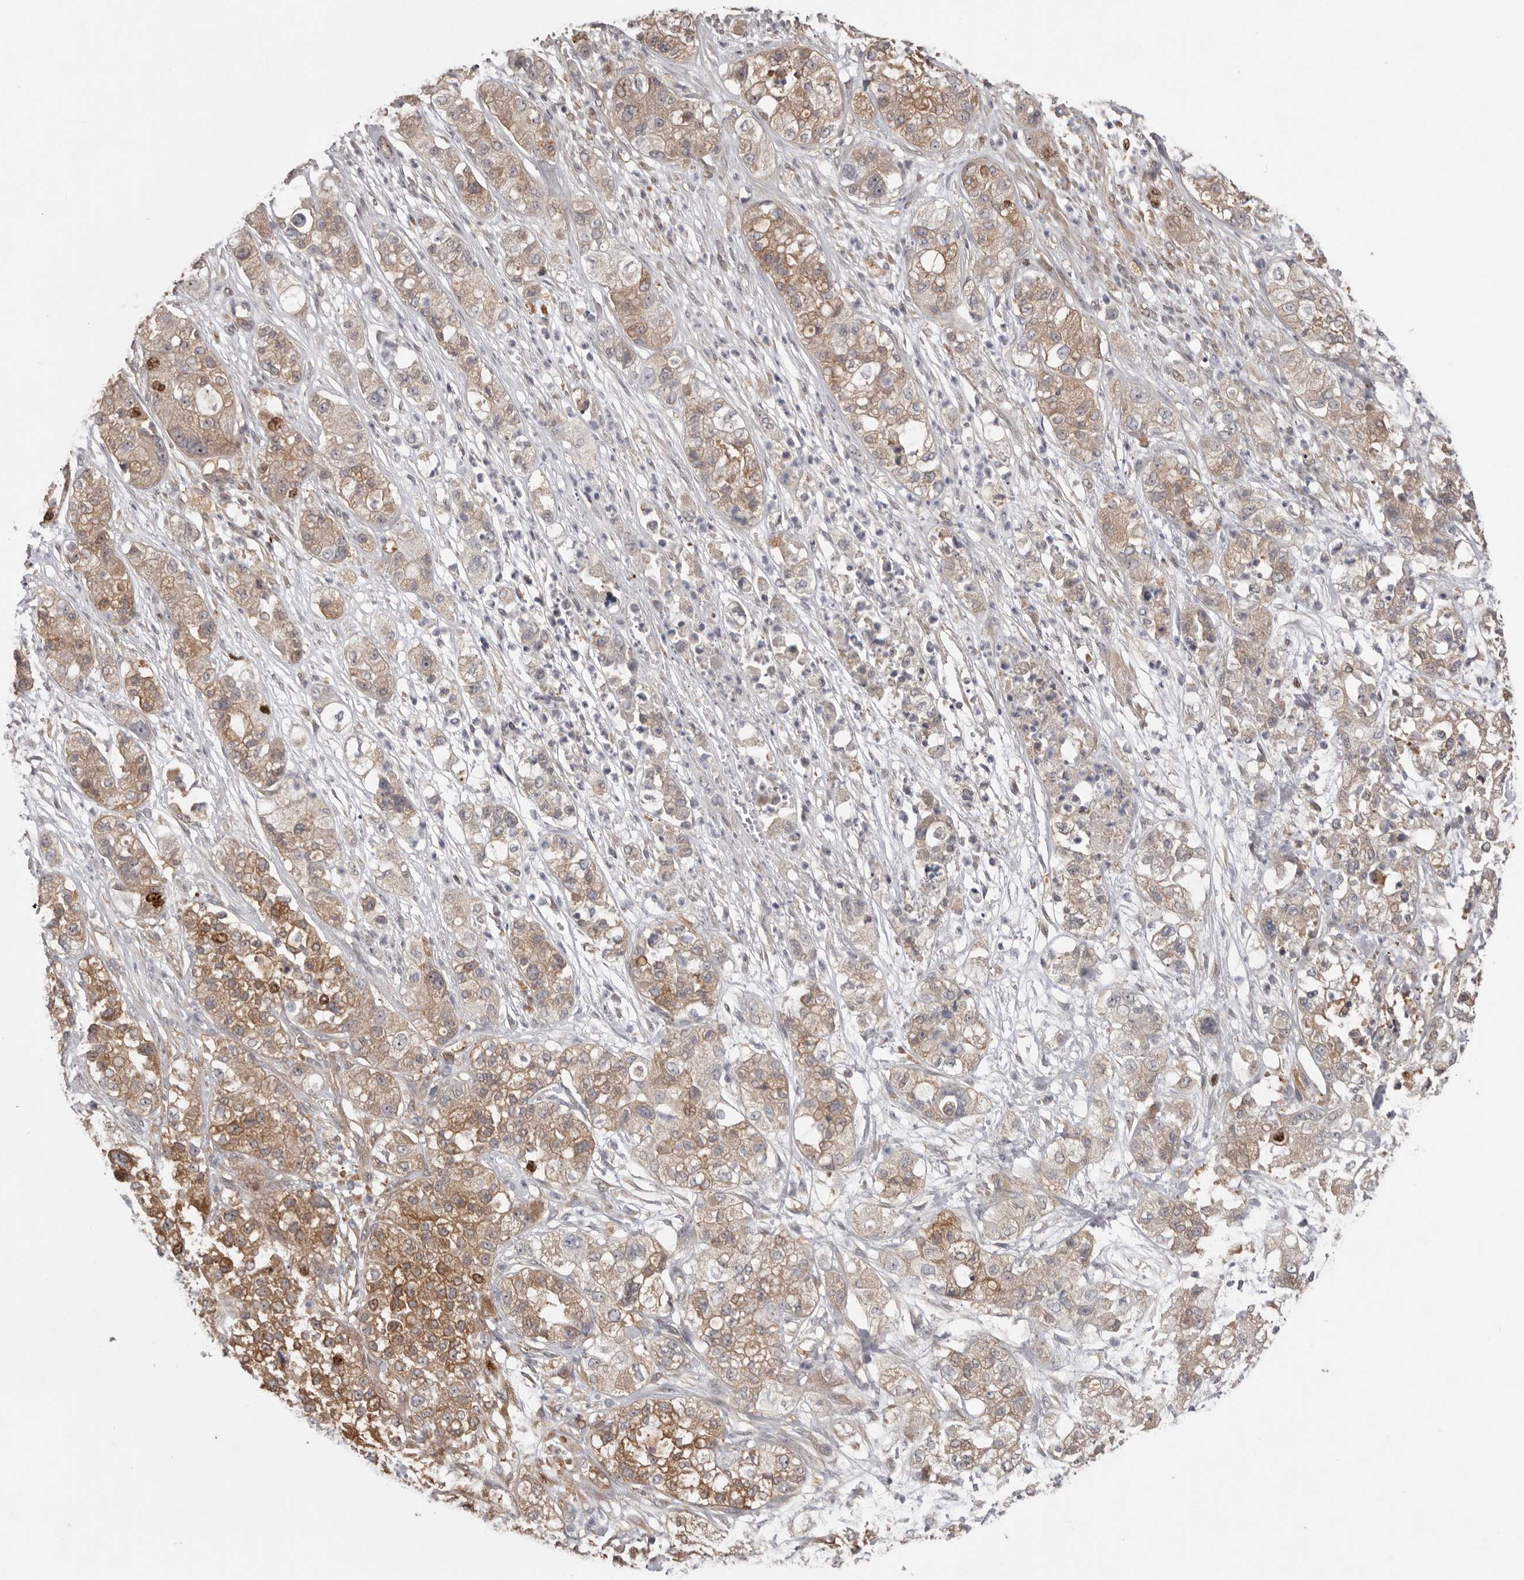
{"staining": {"intensity": "moderate", "quantity": "25%-75%", "location": "cytoplasmic/membranous,nuclear"}, "tissue": "pancreatic cancer", "cell_type": "Tumor cells", "image_type": "cancer", "snomed": [{"axis": "morphology", "description": "Adenocarcinoma, NOS"}, {"axis": "topography", "description": "Pancreas"}], "caption": "This photomicrograph displays pancreatic adenocarcinoma stained with immunohistochemistry (IHC) to label a protein in brown. The cytoplasmic/membranous and nuclear of tumor cells show moderate positivity for the protein. Nuclei are counter-stained blue.", "gene": "CDCA8", "patient": {"sex": "female", "age": 78}}